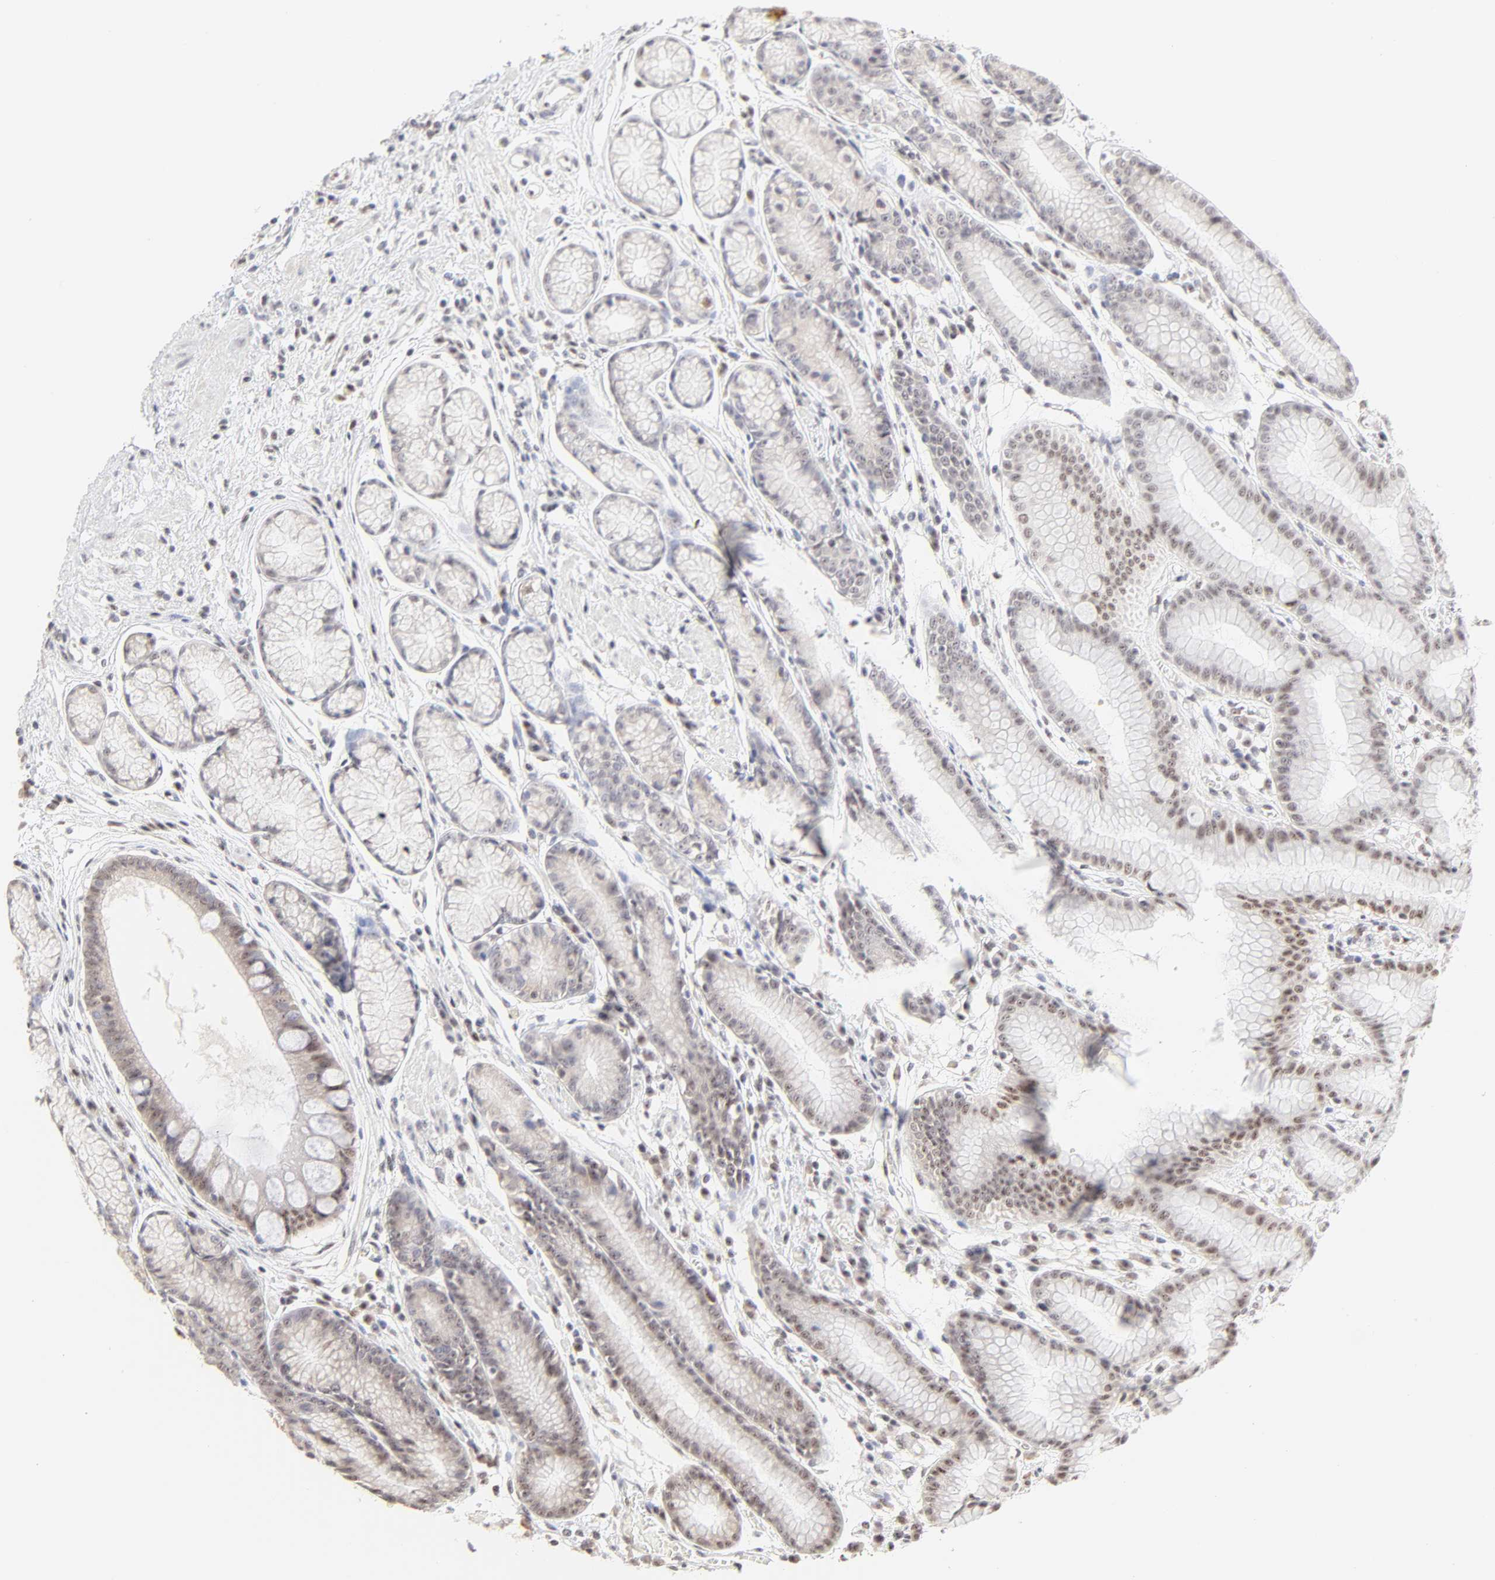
{"staining": {"intensity": "weak", "quantity": "25%-75%", "location": "nuclear"}, "tissue": "stomach", "cell_type": "Glandular cells", "image_type": "normal", "snomed": [{"axis": "morphology", "description": "Normal tissue, NOS"}, {"axis": "morphology", "description": "Inflammation, NOS"}, {"axis": "topography", "description": "Stomach, lower"}], "caption": "Brown immunohistochemical staining in unremarkable stomach reveals weak nuclear staining in about 25%-75% of glandular cells.", "gene": "NFIL3", "patient": {"sex": "male", "age": 59}}